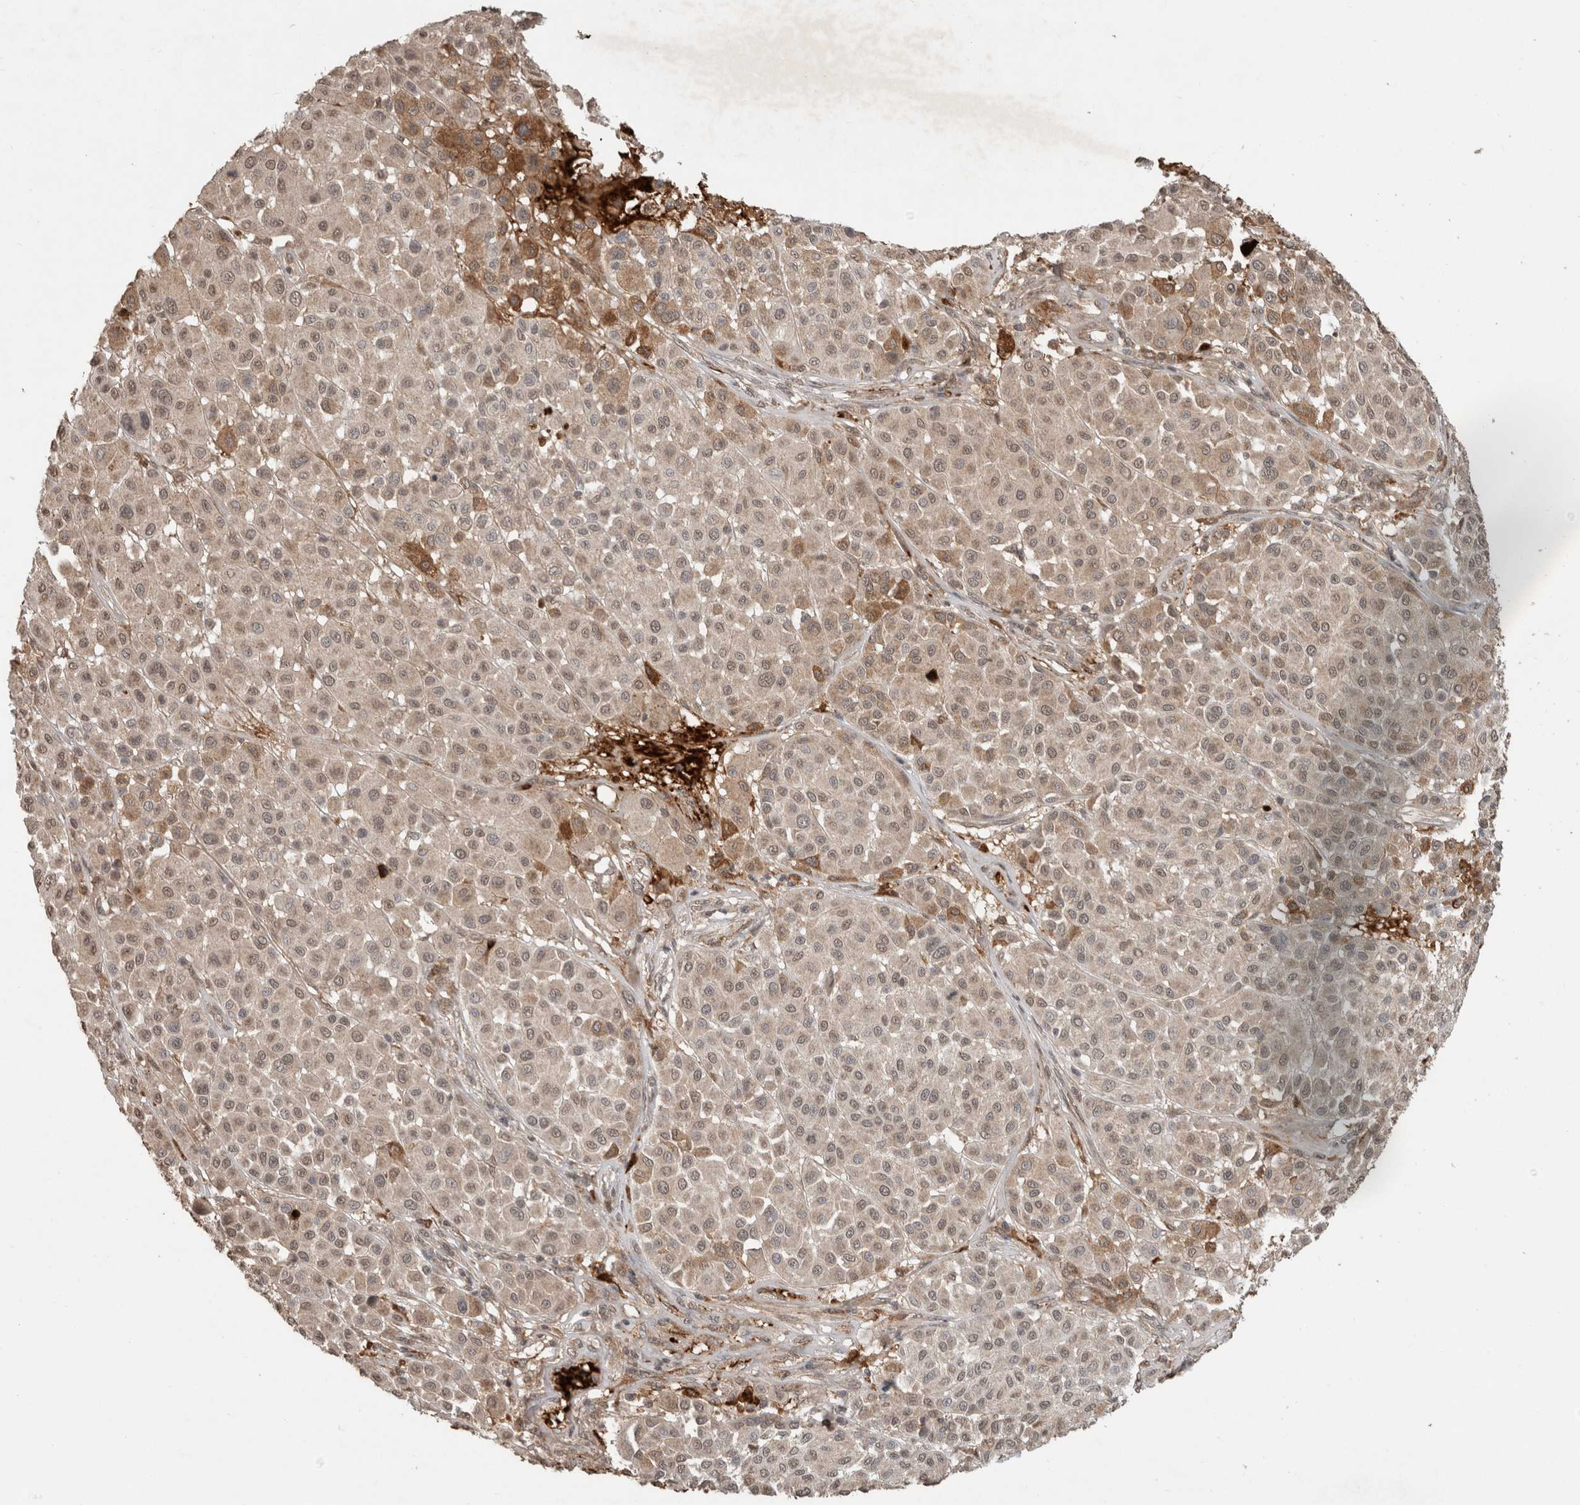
{"staining": {"intensity": "weak", "quantity": "<25%", "location": "cytoplasmic/membranous,nuclear"}, "tissue": "melanoma", "cell_type": "Tumor cells", "image_type": "cancer", "snomed": [{"axis": "morphology", "description": "Malignant melanoma, Metastatic site"}, {"axis": "topography", "description": "Soft tissue"}], "caption": "Immunohistochemistry photomicrograph of human melanoma stained for a protein (brown), which demonstrates no staining in tumor cells.", "gene": "FAM3A", "patient": {"sex": "male", "age": 41}}